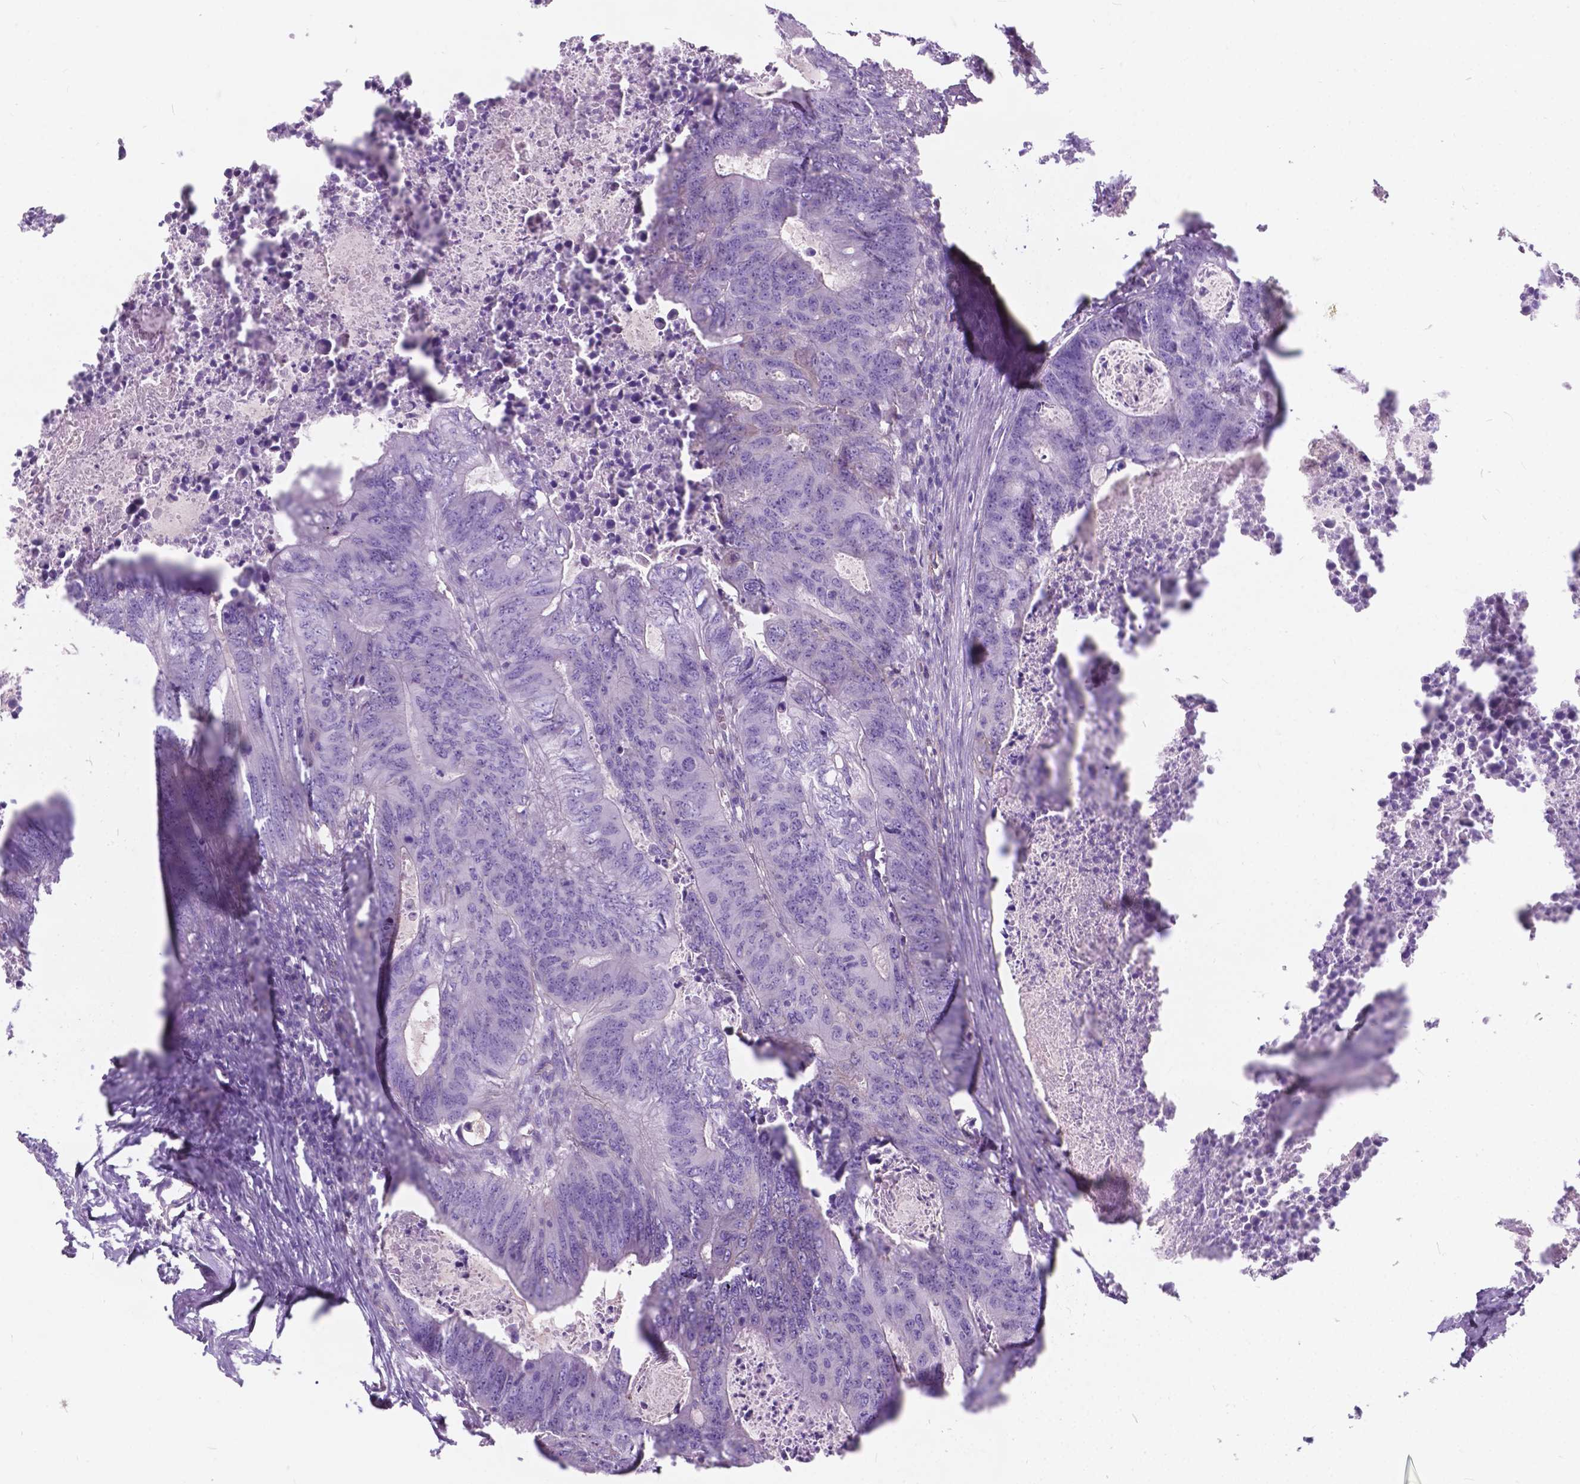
{"staining": {"intensity": "negative", "quantity": "none", "location": "none"}, "tissue": "colorectal cancer", "cell_type": "Tumor cells", "image_type": "cancer", "snomed": [{"axis": "morphology", "description": "Adenocarcinoma, NOS"}, {"axis": "topography", "description": "Colon"}], "caption": "Adenocarcinoma (colorectal) was stained to show a protein in brown. There is no significant staining in tumor cells.", "gene": "KIAA0040", "patient": {"sex": "male", "age": 67}}